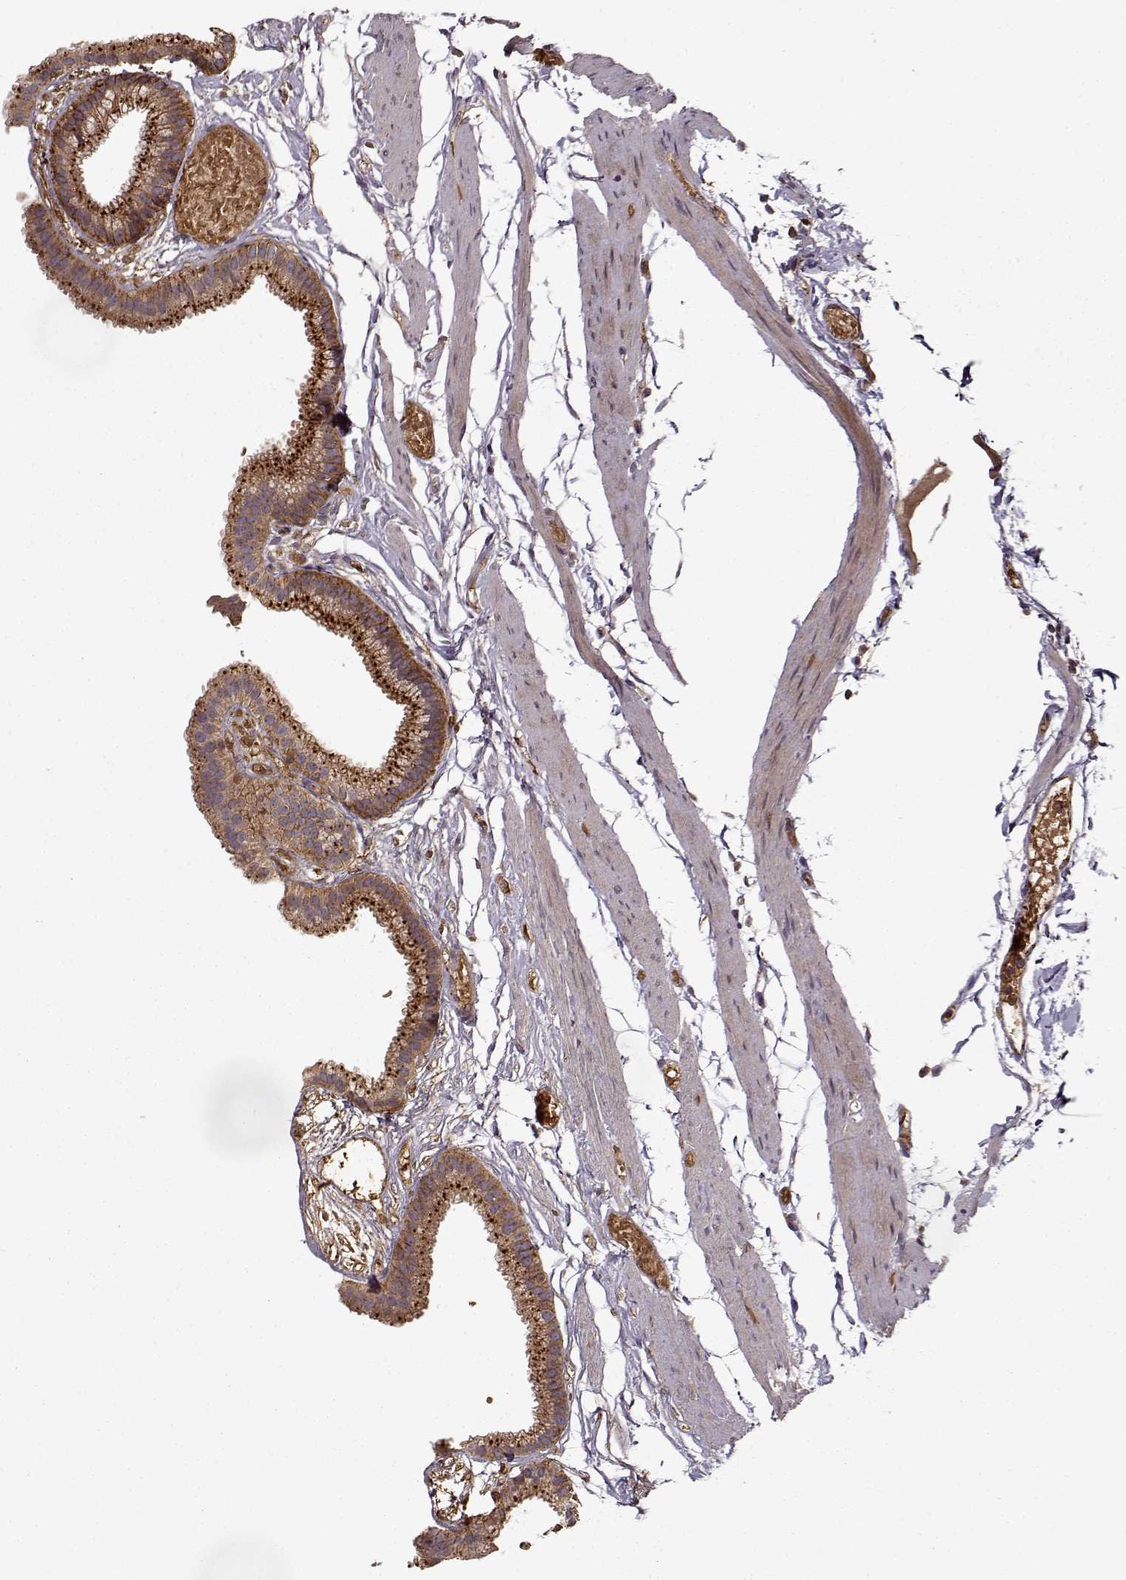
{"staining": {"intensity": "moderate", "quantity": ">75%", "location": "cytoplasmic/membranous"}, "tissue": "gallbladder", "cell_type": "Glandular cells", "image_type": "normal", "snomed": [{"axis": "morphology", "description": "Normal tissue, NOS"}, {"axis": "topography", "description": "Gallbladder"}], "caption": "Moderate cytoplasmic/membranous expression for a protein is identified in approximately >75% of glandular cells of benign gallbladder using immunohistochemistry.", "gene": "IFRD2", "patient": {"sex": "female", "age": 45}}